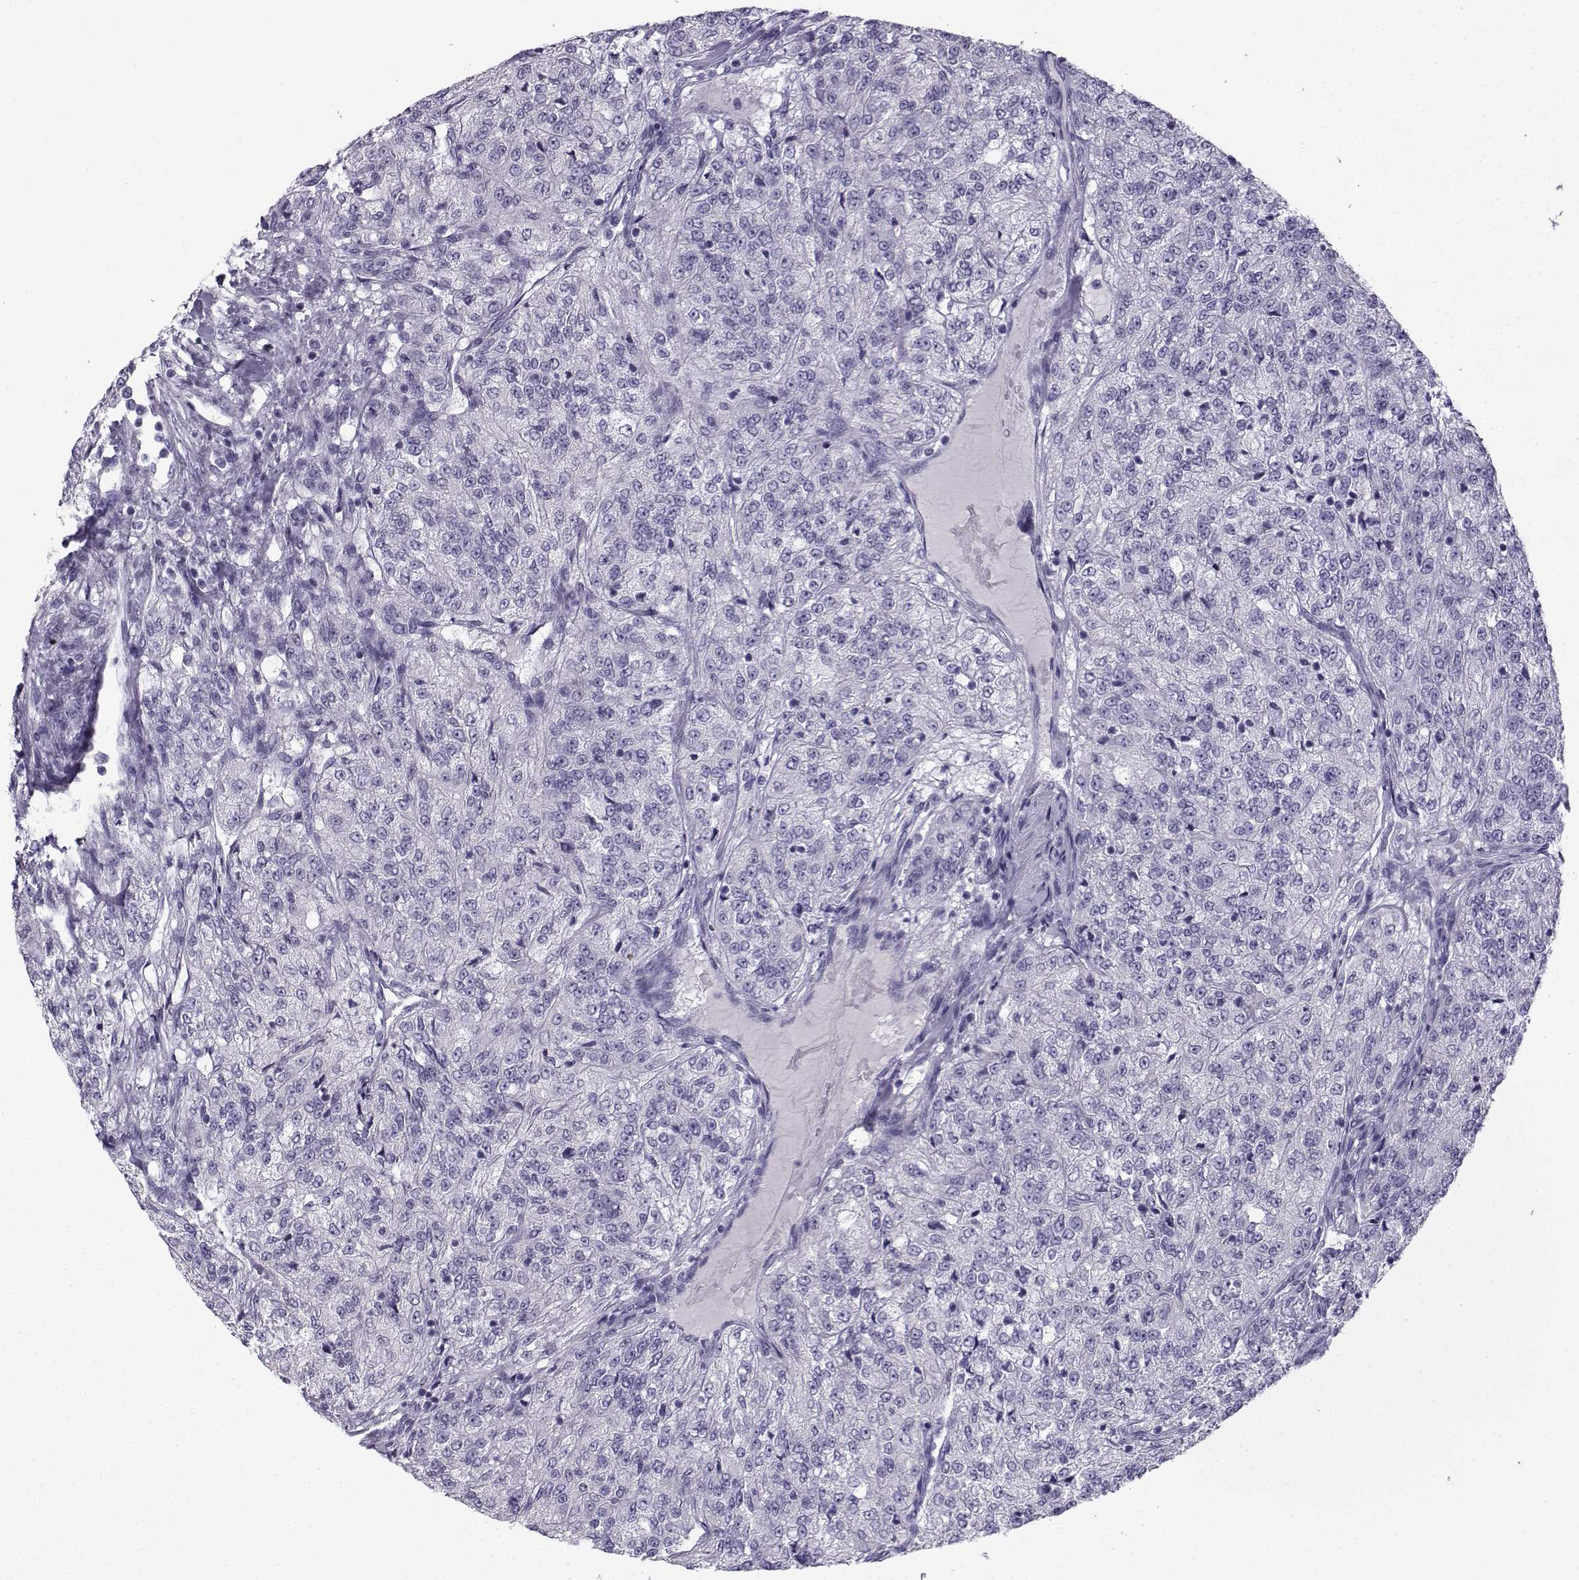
{"staining": {"intensity": "negative", "quantity": "none", "location": "none"}, "tissue": "renal cancer", "cell_type": "Tumor cells", "image_type": "cancer", "snomed": [{"axis": "morphology", "description": "Adenocarcinoma, NOS"}, {"axis": "topography", "description": "Kidney"}], "caption": "Immunohistochemistry (IHC) image of neoplastic tissue: human adenocarcinoma (renal) stained with DAB (3,3'-diaminobenzidine) shows no significant protein positivity in tumor cells.", "gene": "ZBTB8B", "patient": {"sex": "female", "age": 63}}